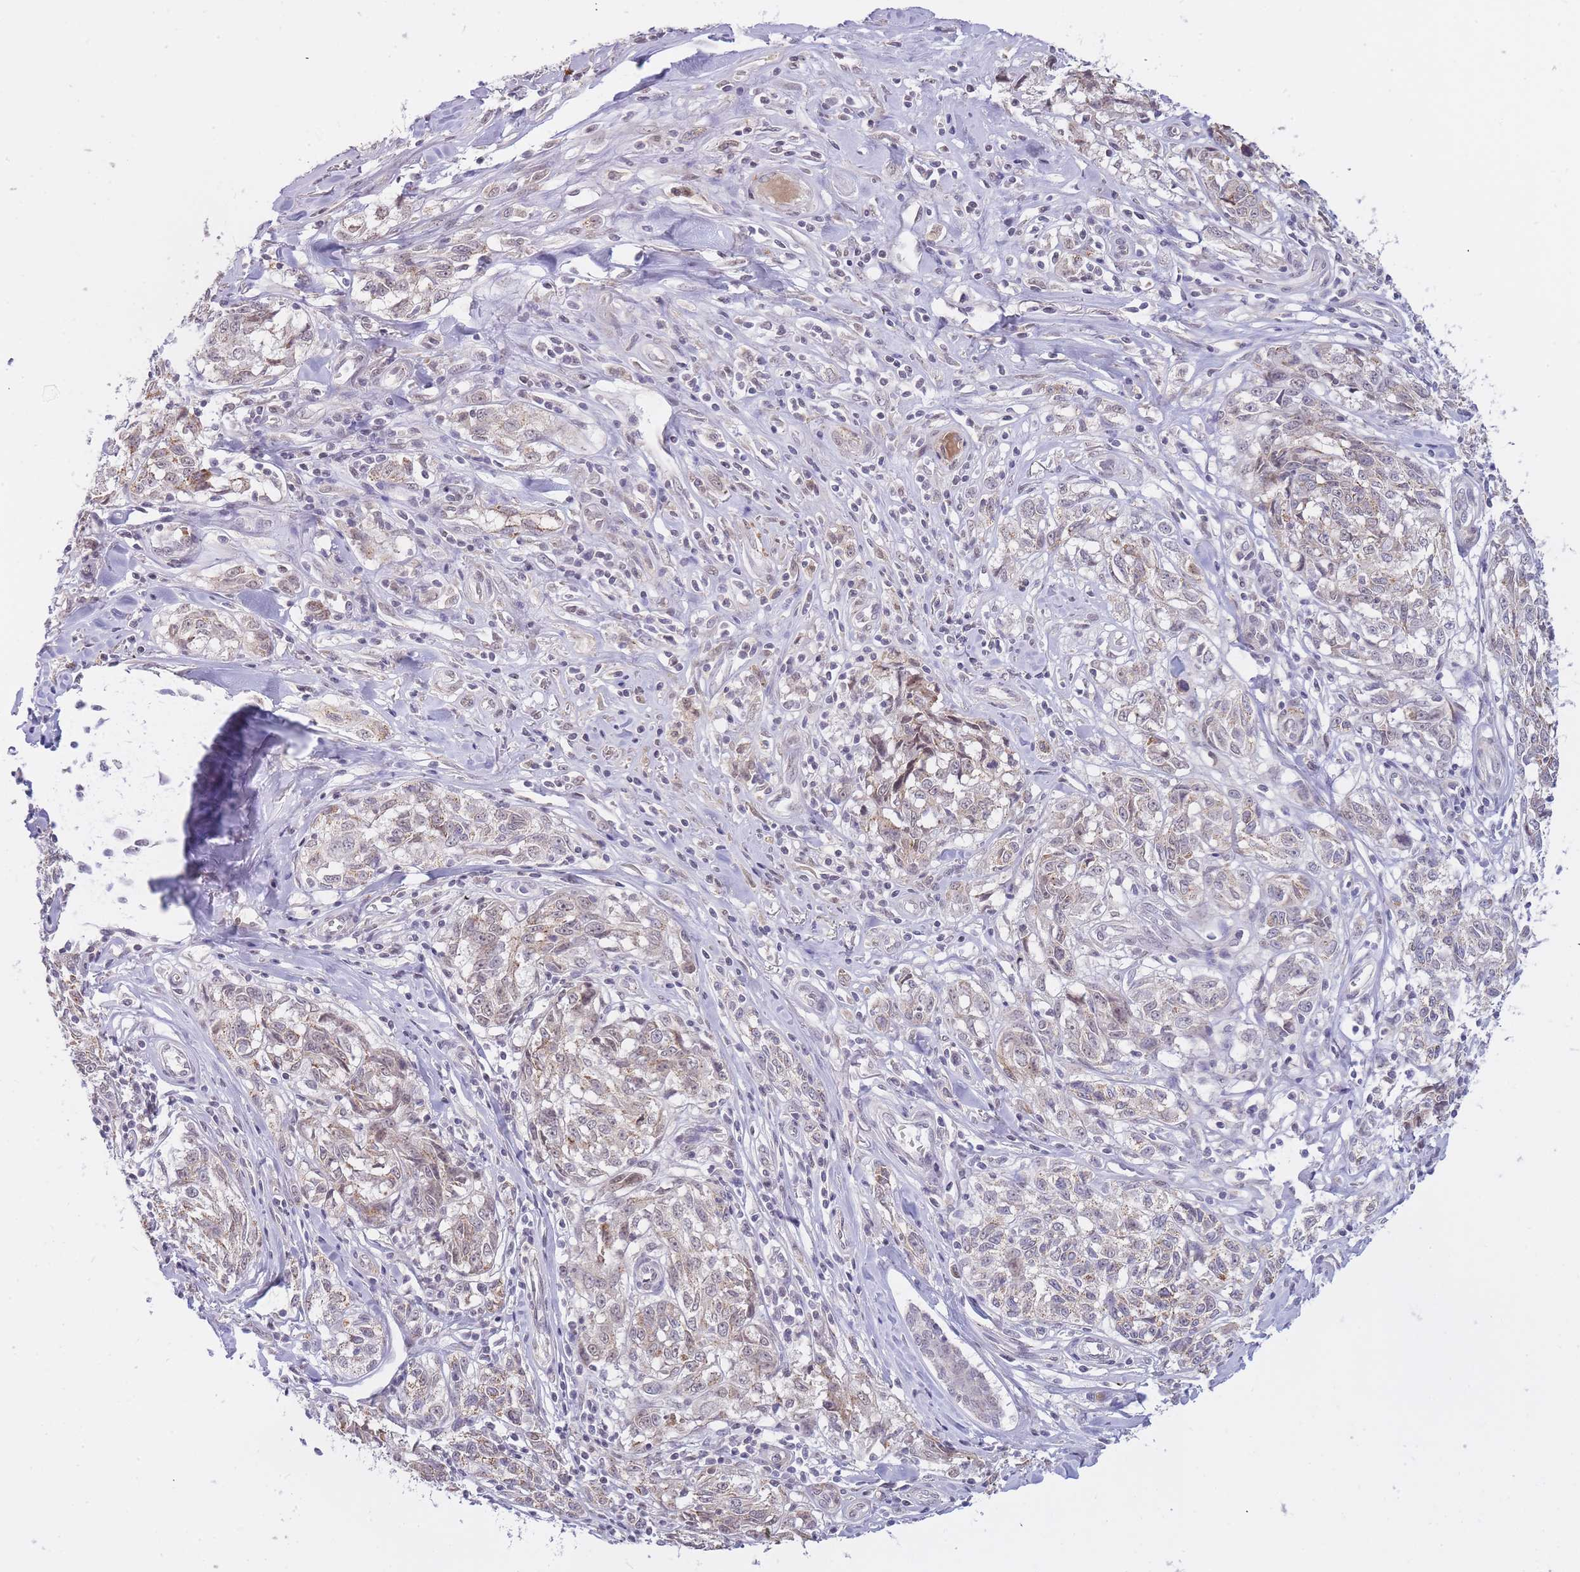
{"staining": {"intensity": "weak", "quantity": "25%-75%", "location": "cytoplasmic/membranous"}, "tissue": "melanoma", "cell_type": "Tumor cells", "image_type": "cancer", "snomed": [{"axis": "morphology", "description": "Normal tissue, NOS"}, {"axis": "morphology", "description": "Malignant melanoma, NOS"}, {"axis": "topography", "description": "Skin"}], "caption": "The image shows staining of malignant melanoma, revealing weak cytoplasmic/membranous protein positivity (brown color) within tumor cells. Using DAB (3,3'-diaminobenzidine) (brown) and hematoxylin (blue) stains, captured at high magnification using brightfield microscopy.", "gene": "GOLGA6L25", "patient": {"sex": "female", "age": 64}}